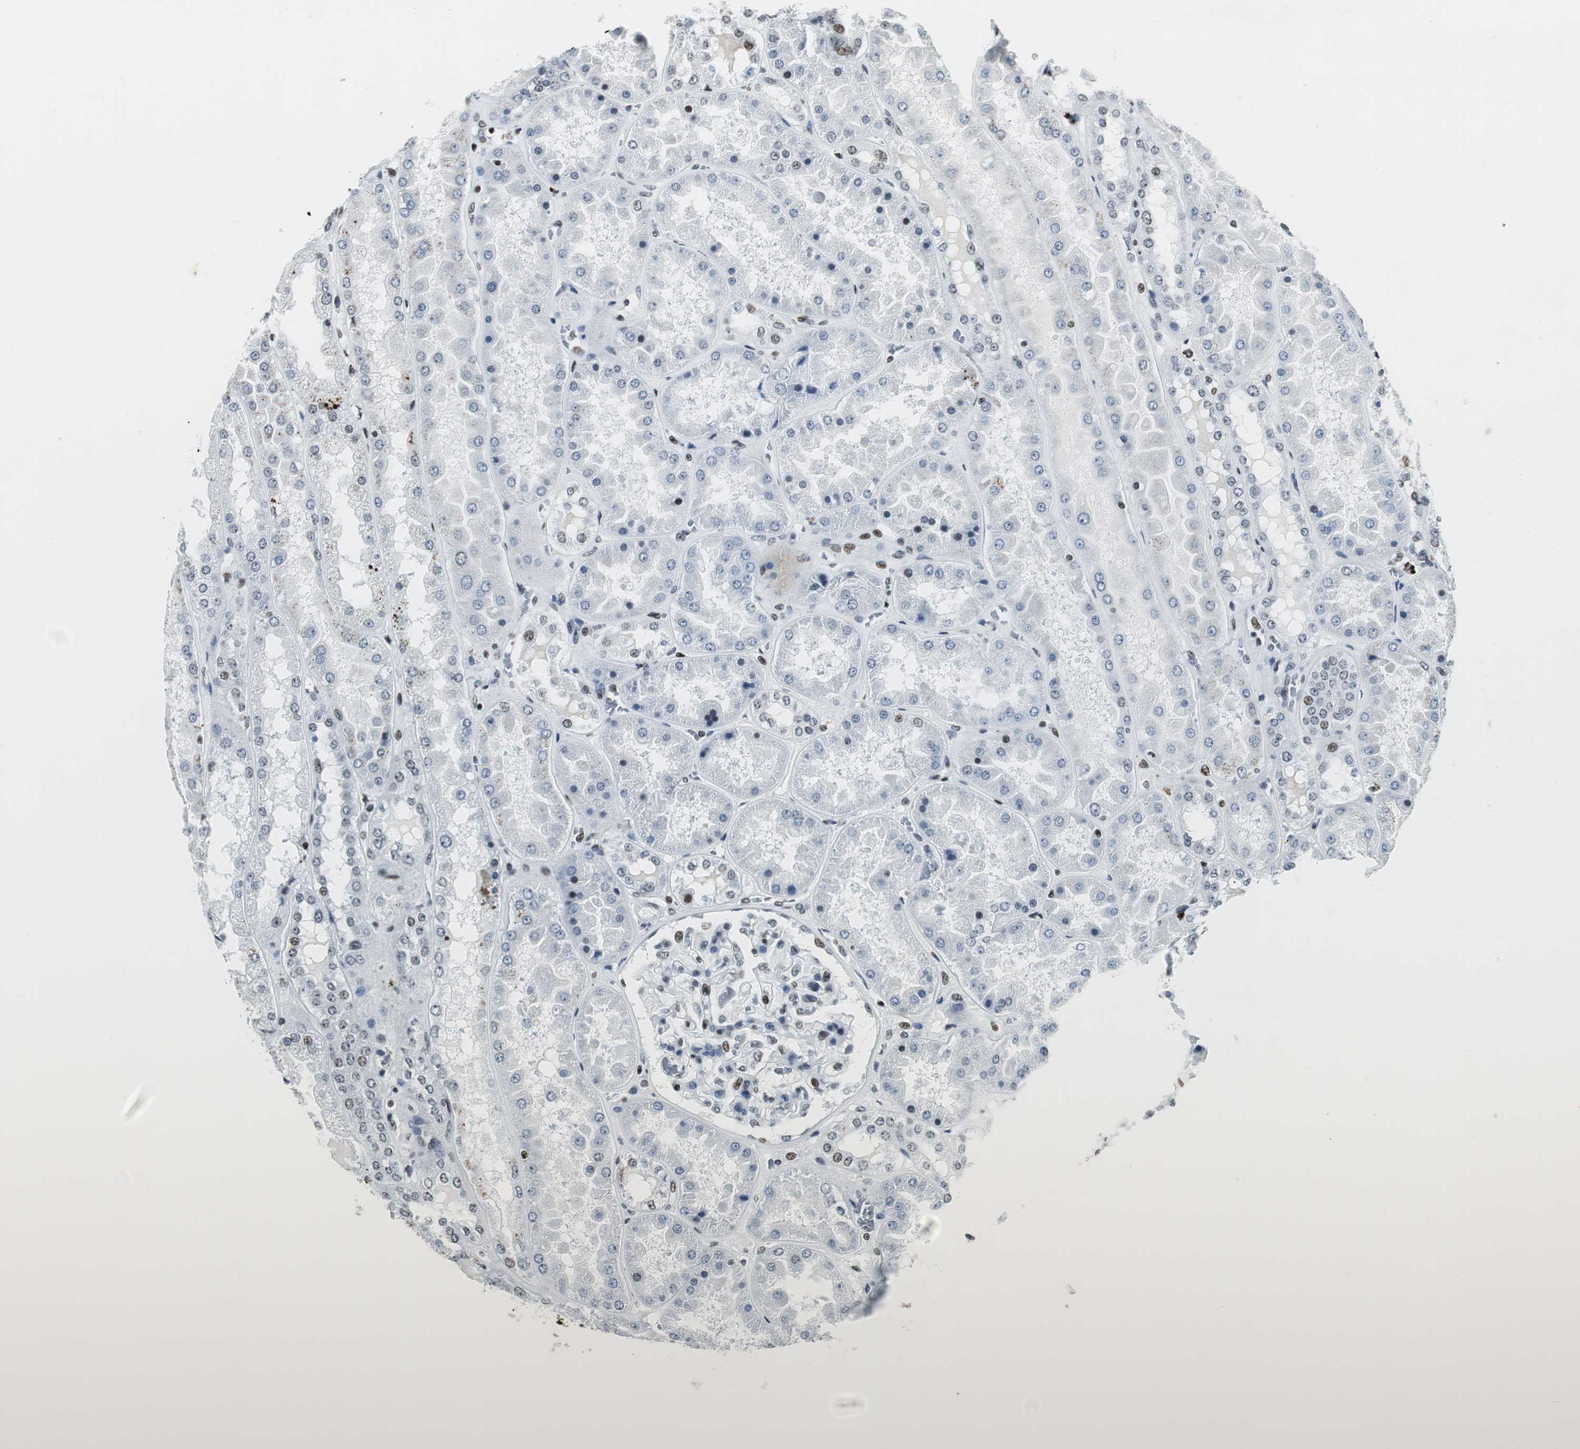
{"staining": {"intensity": "moderate", "quantity": "25%-75%", "location": "nuclear"}, "tissue": "kidney", "cell_type": "Cells in glomeruli", "image_type": "normal", "snomed": [{"axis": "morphology", "description": "Normal tissue, NOS"}, {"axis": "topography", "description": "Kidney"}], "caption": "Protein analysis of benign kidney displays moderate nuclear staining in approximately 25%-75% of cells in glomeruli. Nuclei are stained in blue.", "gene": "RBBP4", "patient": {"sex": "female", "age": 56}}